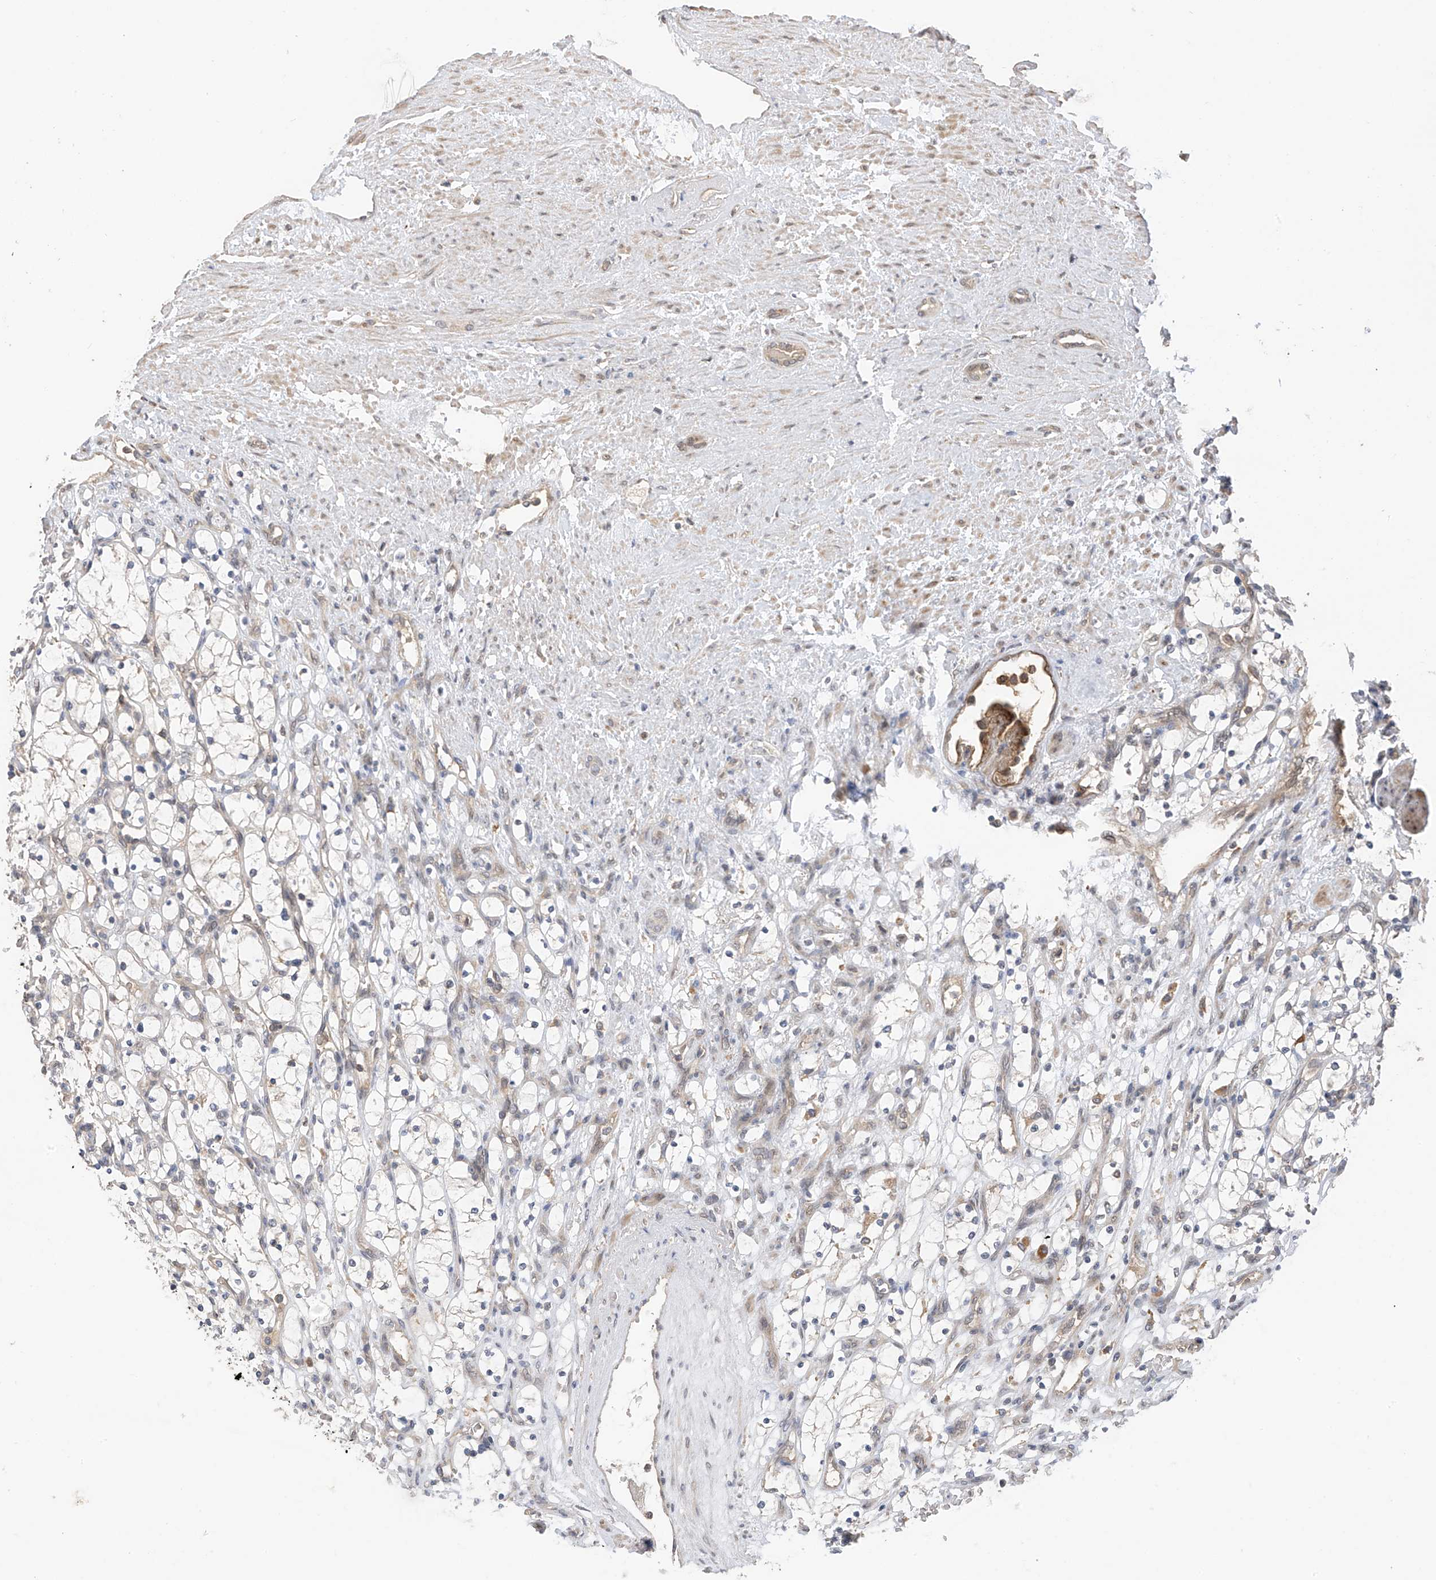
{"staining": {"intensity": "negative", "quantity": "none", "location": "none"}, "tissue": "renal cancer", "cell_type": "Tumor cells", "image_type": "cancer", "snomed": [{"axis": "morphology", "description": "Adenocarcinoma, NOS"}, {"axis": "topography", "description": "Kidney"}], "caption": "Micrograph shows no protein expression in tumor cells of adenocarcinoma (renal) tissue. The staining is performed using DAB brown chromogen with nuclei counter-stained in using hematoxylin.", "gene": "REC8", "patient": {"sex": "female", "age": 69}}